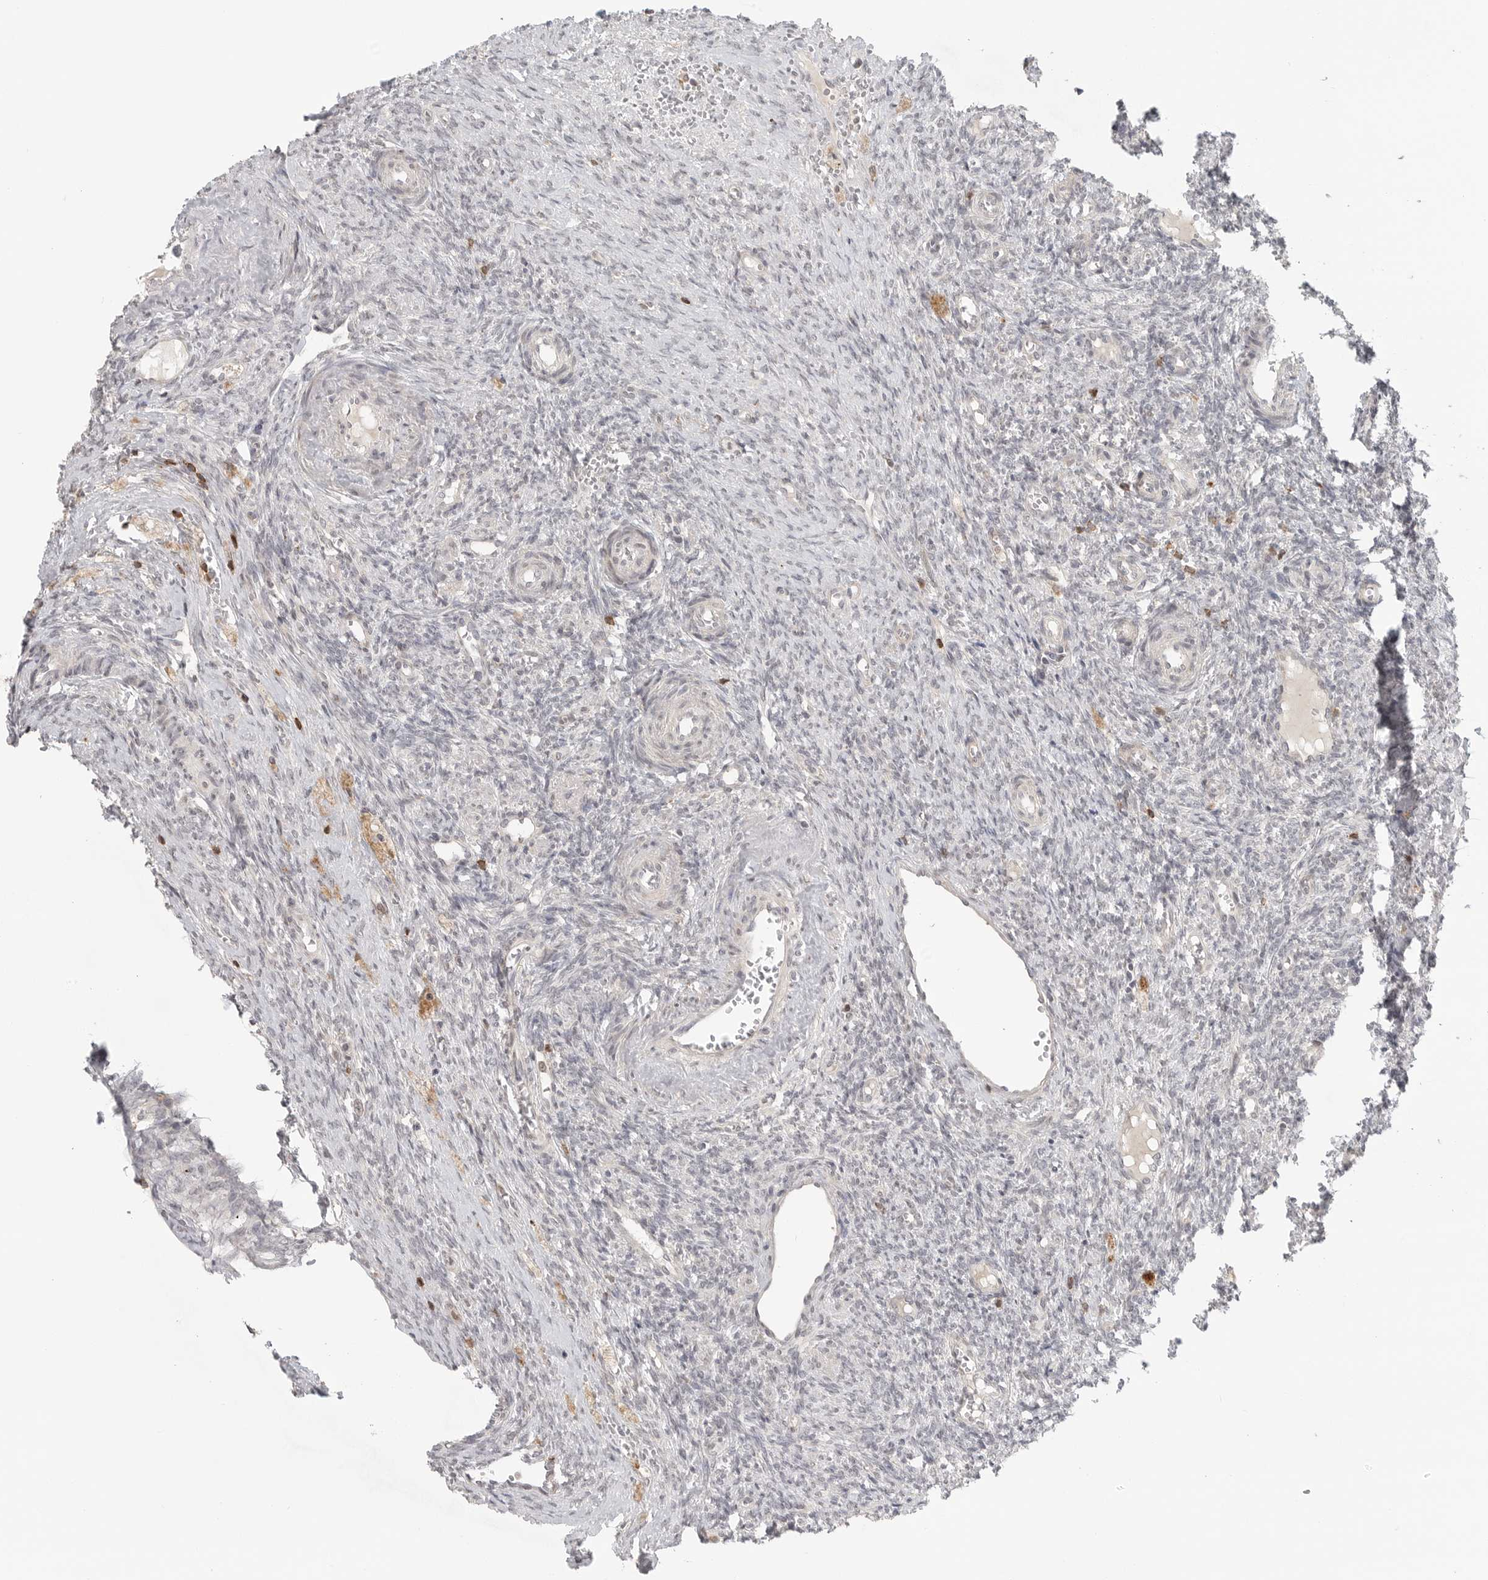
{"staining": {"intensity": "negative", "quantity": "none", "location": "none"}, "tissue": "ovary", "cell_type": "Ovarian stroma cells", "image_type": "normal", "snomed": [{"axis": "morphology", "description": "Normal tissue, NOS"}, {"axis": "topography", "description": "Ovary"}], "caption": "Ovary was stained to show a protein in brown. There is no significant expression in ovarian stroma cells. (IHC, brightfield microscopy, high magnification).", "gene": "SH3KBP1", "patient": {"sex": "female", "age": 41}}